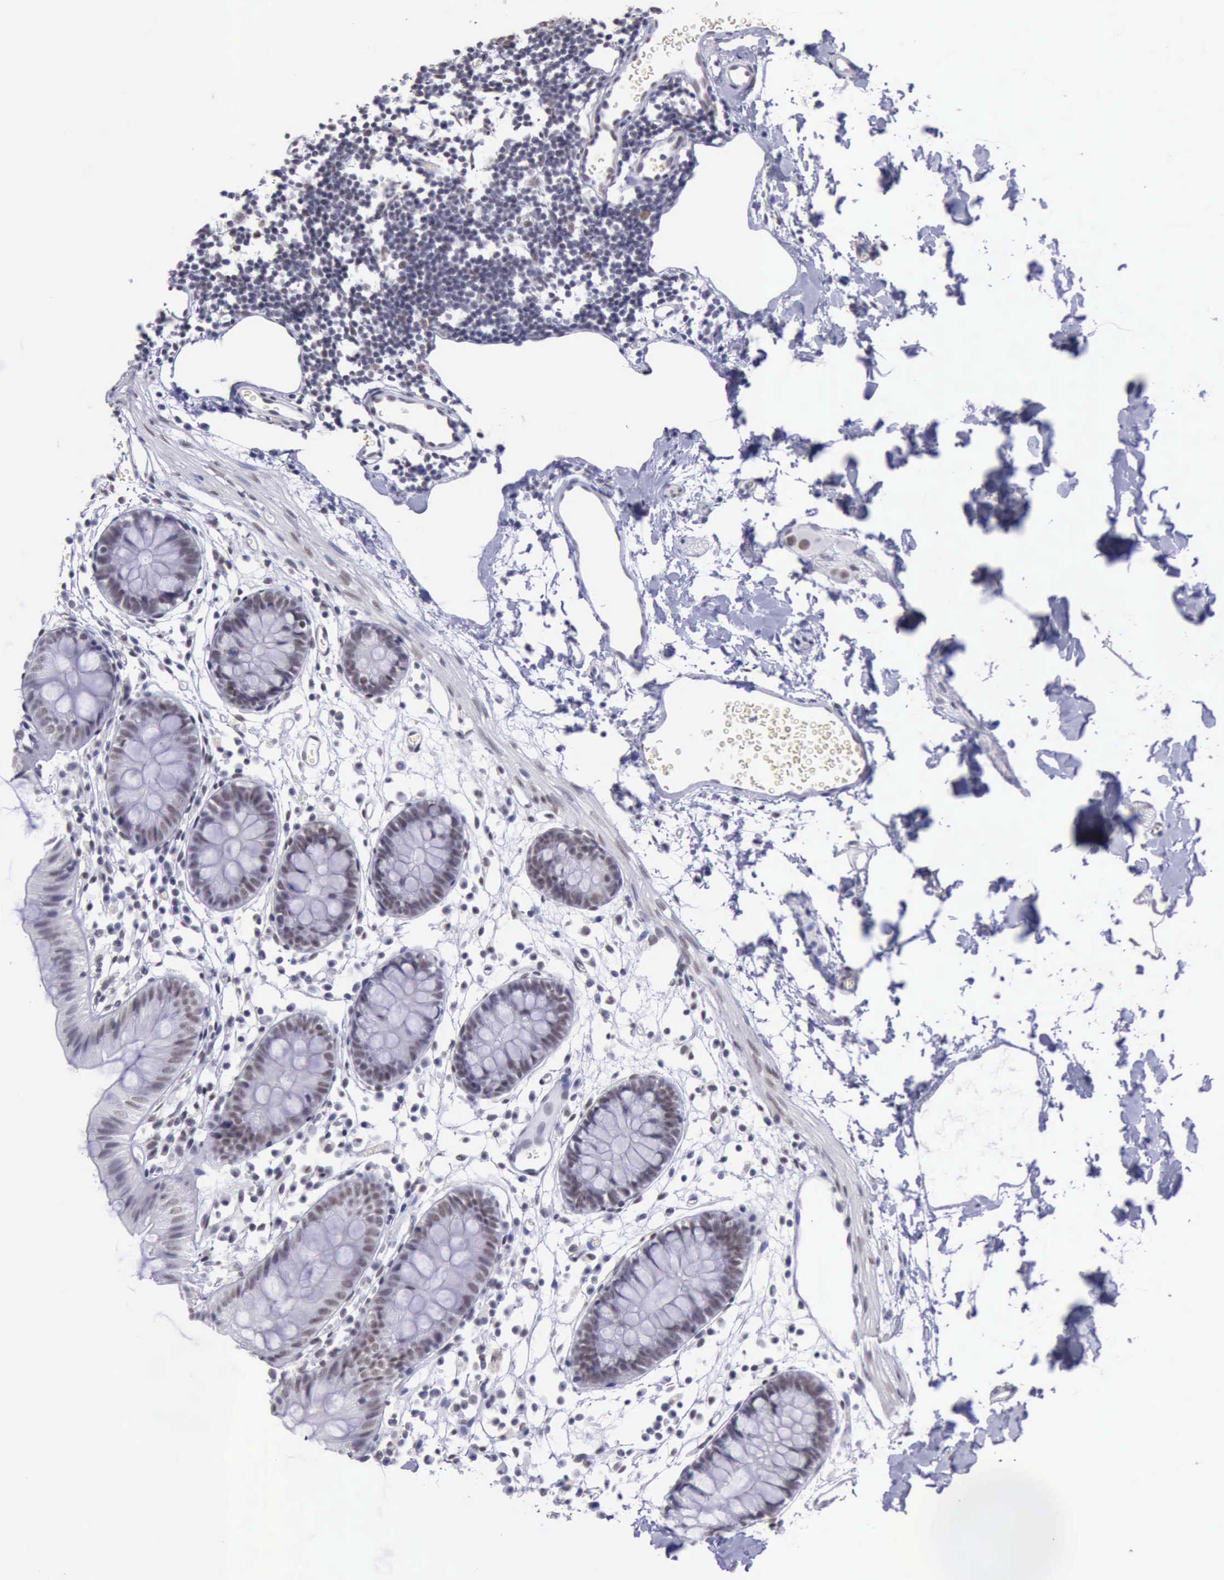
{"staining": {"intensity": "negative", "quantity": "none", "location": "none"}, "tissue": "colon", "cell_type": "Endothelial cells", "image_type": "normal", "snomed": [{"axis": "morphology", "description": "Normal tissue, NOS"}, {"axis": "topography", "description": "Colon"}], "caption": "The immunohistochemistry image has no significant expression in endothelial cells of colon. (Stains: DAB IHC with hematoxylin counter stain, Microscopy: brightfield microscopy at high magnification).", "gene": "EP300", "patient": {"sex": "male", "age": 14}}